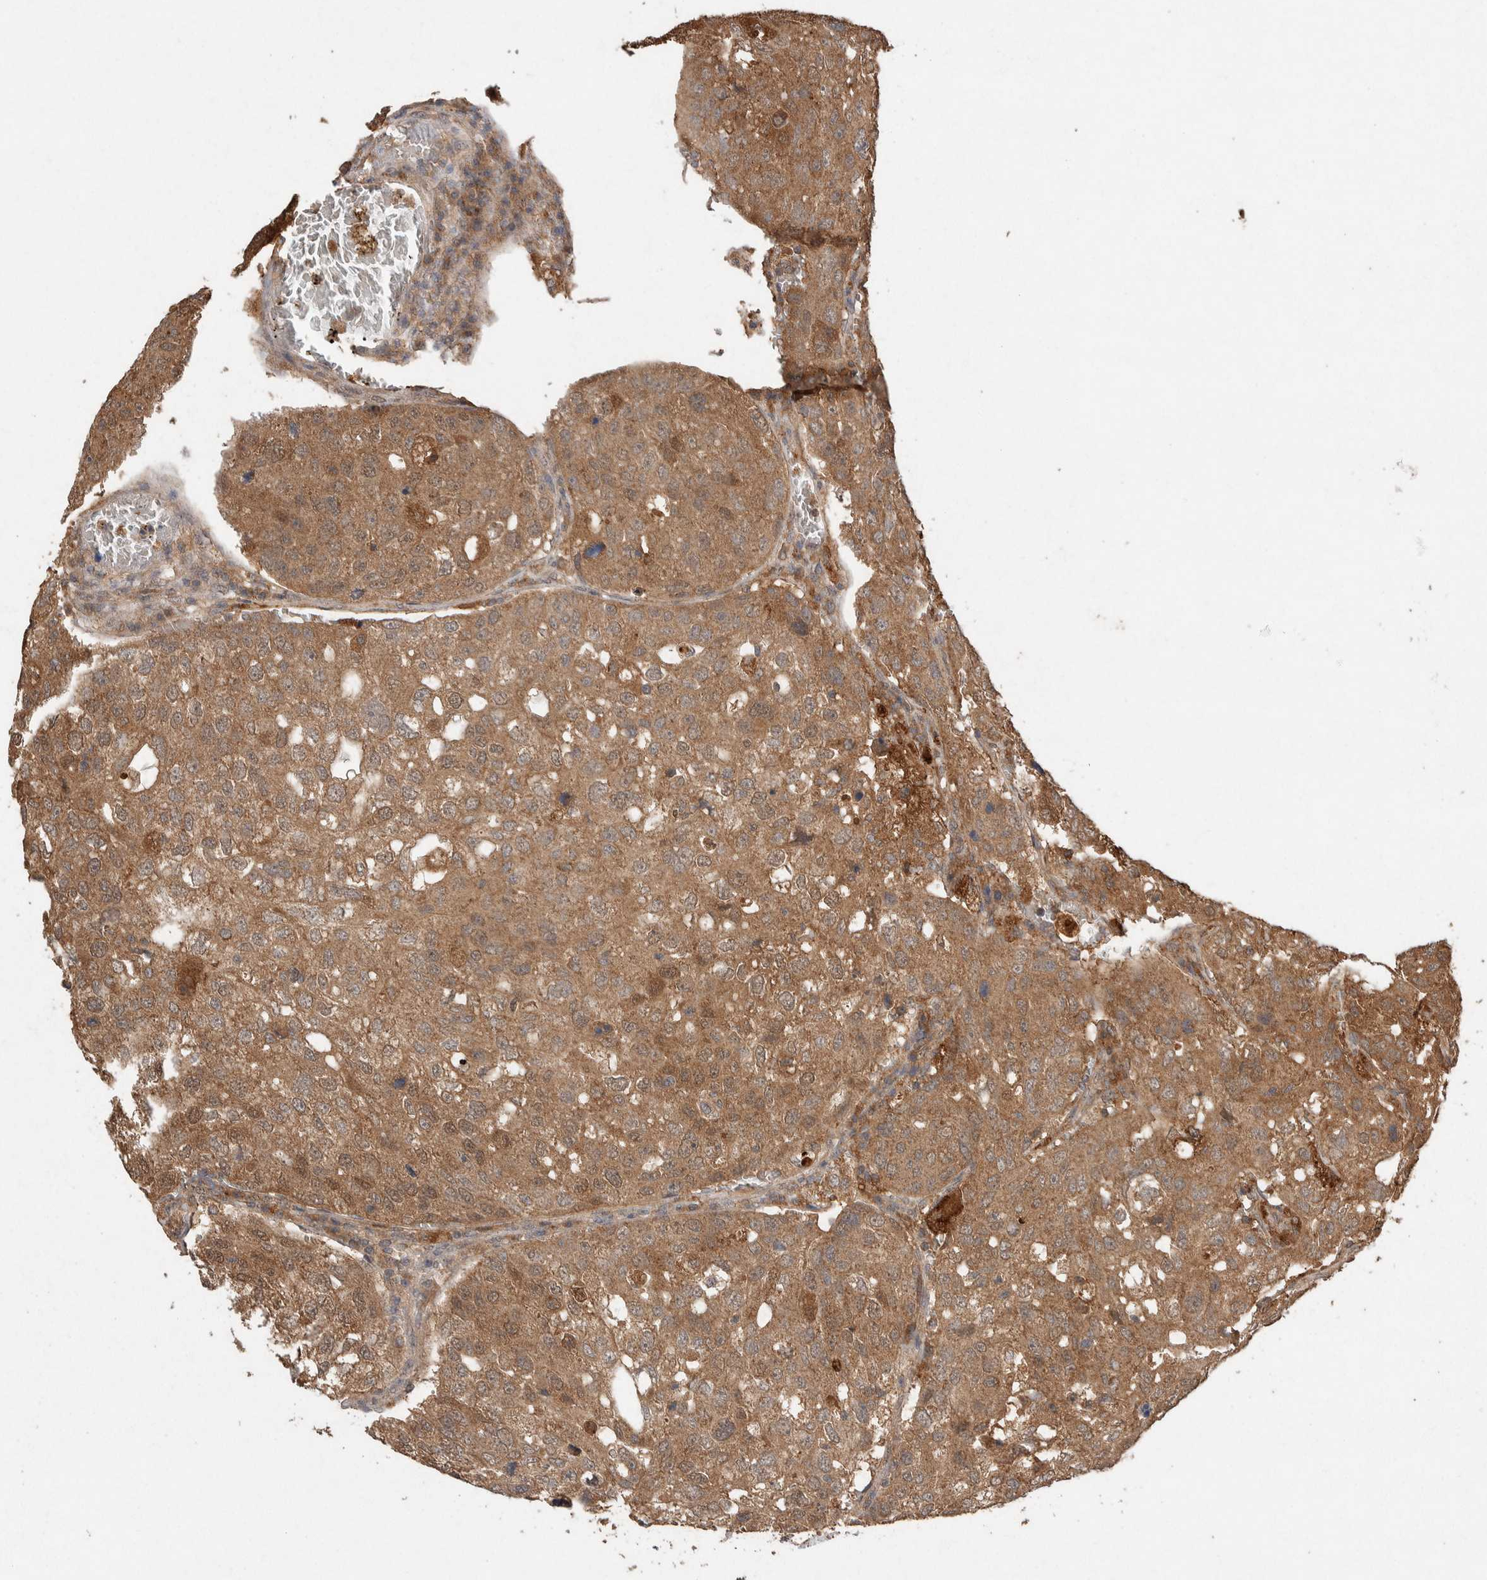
{"staining": {"intensity": "moderate", "quantity": ">75%", "location": "cytoplasmic/membranous,nuclear"}, "tissue": "urothelial cancer", "cell_type": "Tumor cells", "image_type": "cancer", "snomed": [{"axis": "morphology", "description": "Urothelial carcinoma, High grade"}, {"axis": "topography", "description": "Lymph node"}, {"axis": "topography", "description": "Urinary bladder"}], "caption": "Protein staining of urothelial cancer tissue demonstrates moderate cytoplasmic/membranous and nuclear staining in approximately >75% of tumor cells. (Stains: DAB in brown, nuclei in blue, Microscopy: brightfield microscopy at high magnification).", "gene": "KCNJ5", "patient": {"sex": "male", "age": 51}}